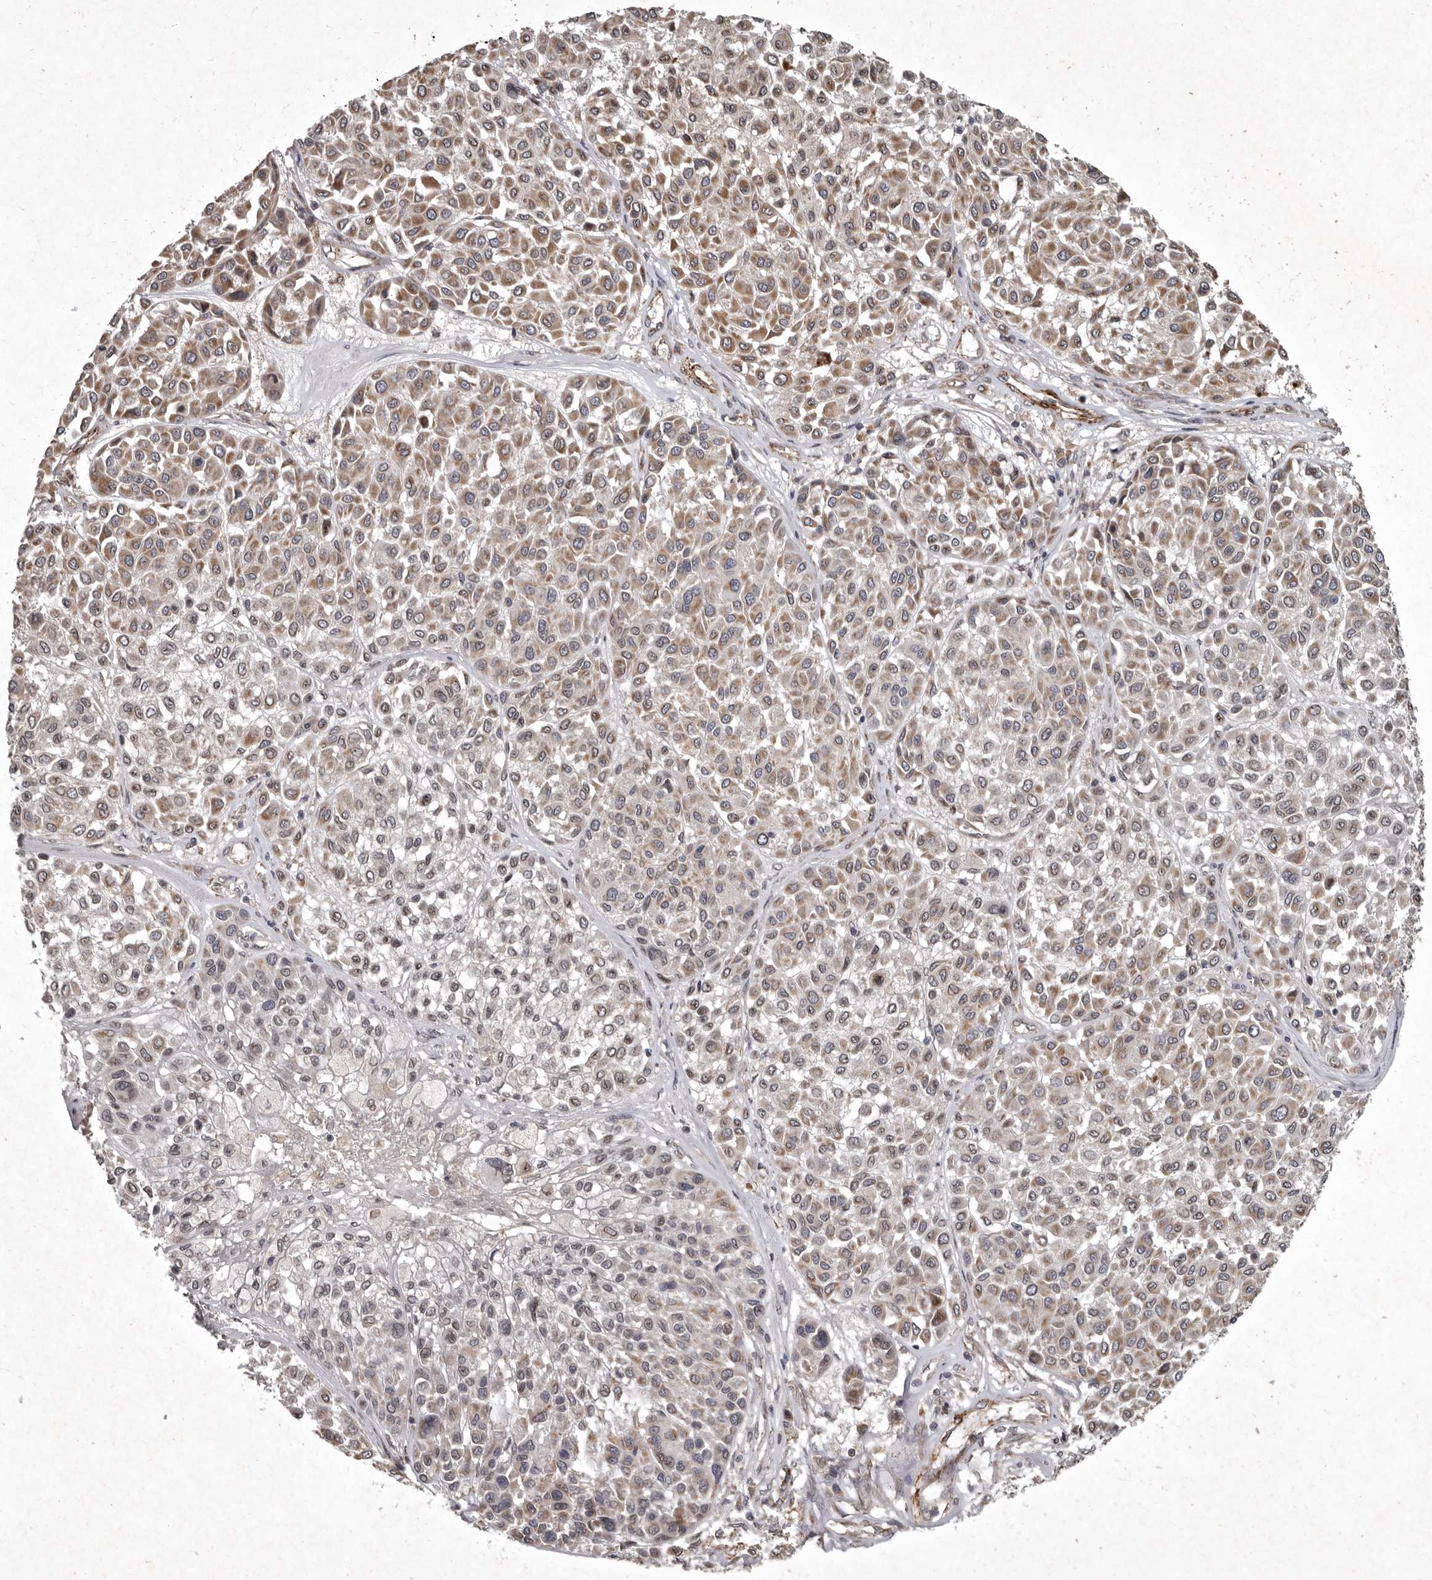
{"staining": {"intensity": "weak", "quantity": ">75%", "location": "cytoplasmic/membranous"}, "tissue": "melanoma", "cell_type": "Tumor cells", "image_type": "cancer", "snomed": [{"axis": "morphology", "description": "Malignant melanoma, Metastatic site"}, {"axis": "topography", "description": "Soft tissue"}], "caption": "Protein staining of melanoma tissue reveals weak cytoplasmic/membranous staining in approximately >75% of tumor cells.", "gene": "MRPS15", "patient": {"sex": "male", "age": 41}}